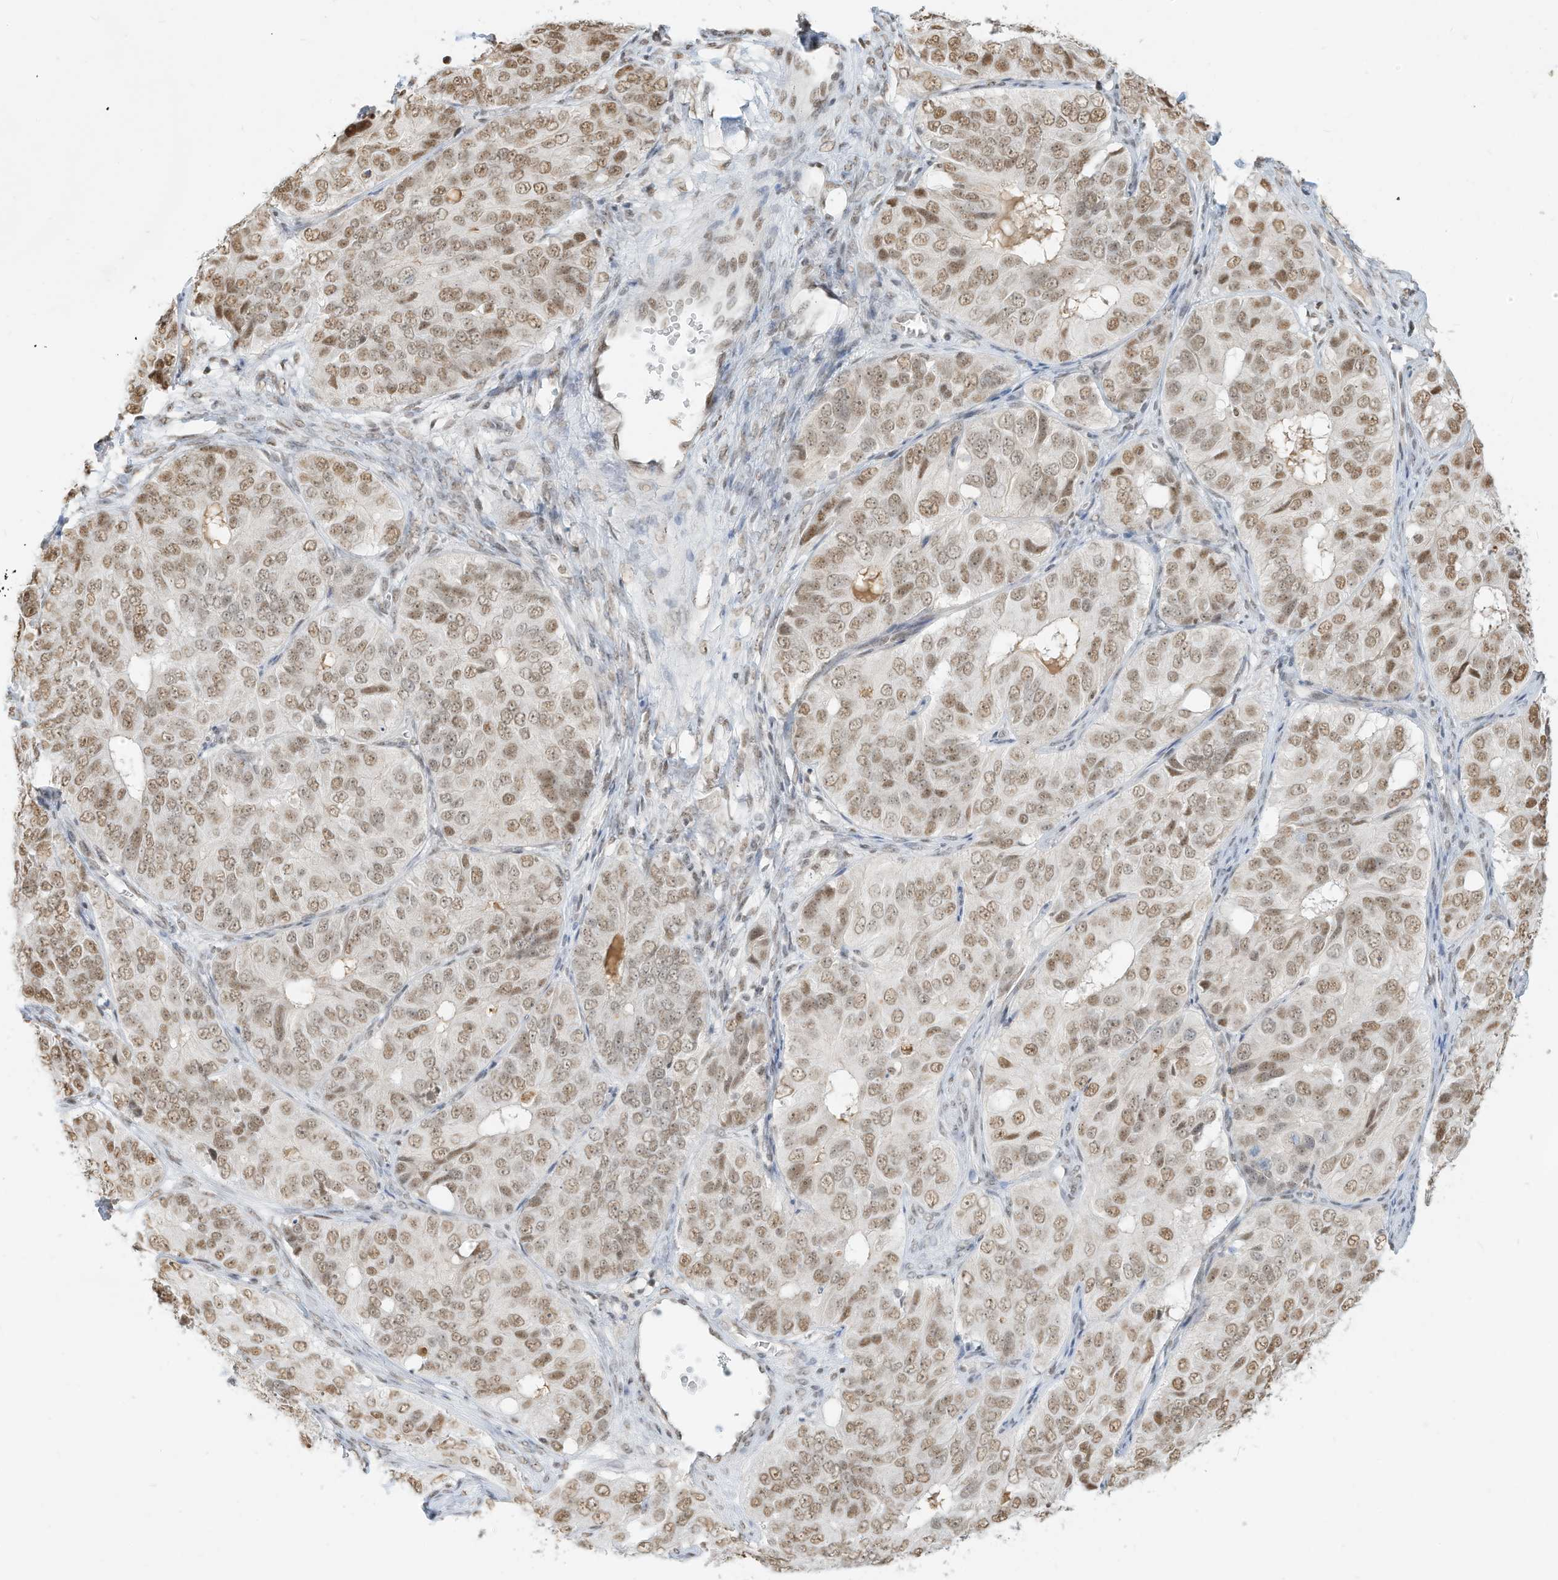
{"staining": {"intensity": "moderate", "quantity": ">75%", "location": "nuclear"}, "tissue": "ovarian cancer", "cell_type": "Tumor cells", "image_type": "cancer", "snomed": [{"axis": "morphology", "description": "Carcinoma, endometroid"}, {"axis": "topography", "description": "Ovary"}], "caption": "Moderate nuclear protein positivity is appreciated in about >75% of tumor cells in ovarian cancer.", "gene": "NHSL1", "patient": {"sex": "female", "age": 51}}